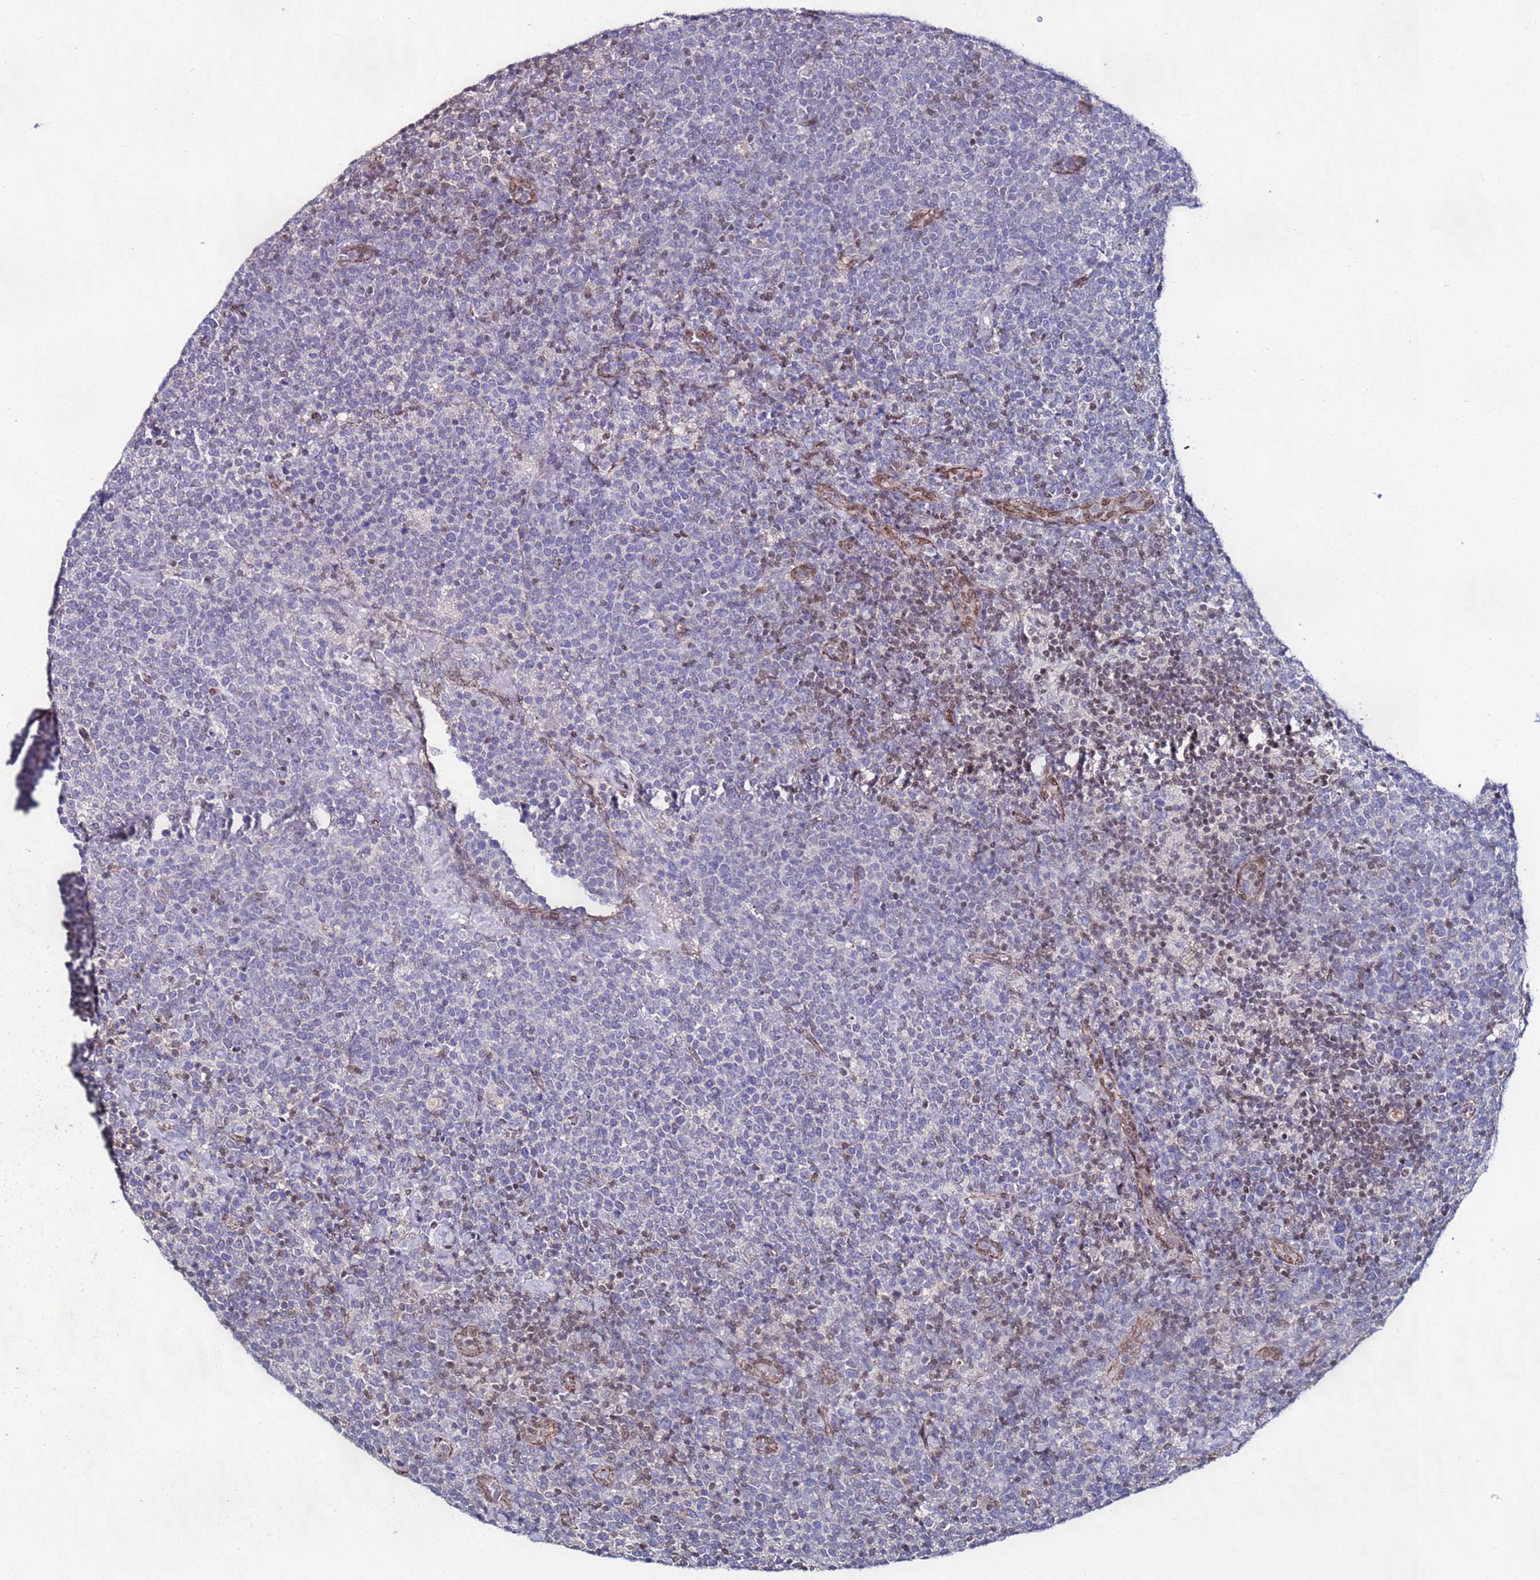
{"staining": {"intensity": "negative", "quantity": "none", "location": "none"}, "tissue": "lymphoma", "cell_type": "Tumor cells", "image_type": "cancer", "snomed": [{"axis": "morphology", "description": "Malignant lymphoma, non-Hodgkin's type, High grade"}, {"axis": "topography", "description": "Lymph node"}], "caption": "Immunohistochemistry (IHC) image of human lymphoma stained for a protein (brown), which reveals no expression in tumor cells.", "gene": "TENM3", "patient": {"sex": "male", "age": 61}}